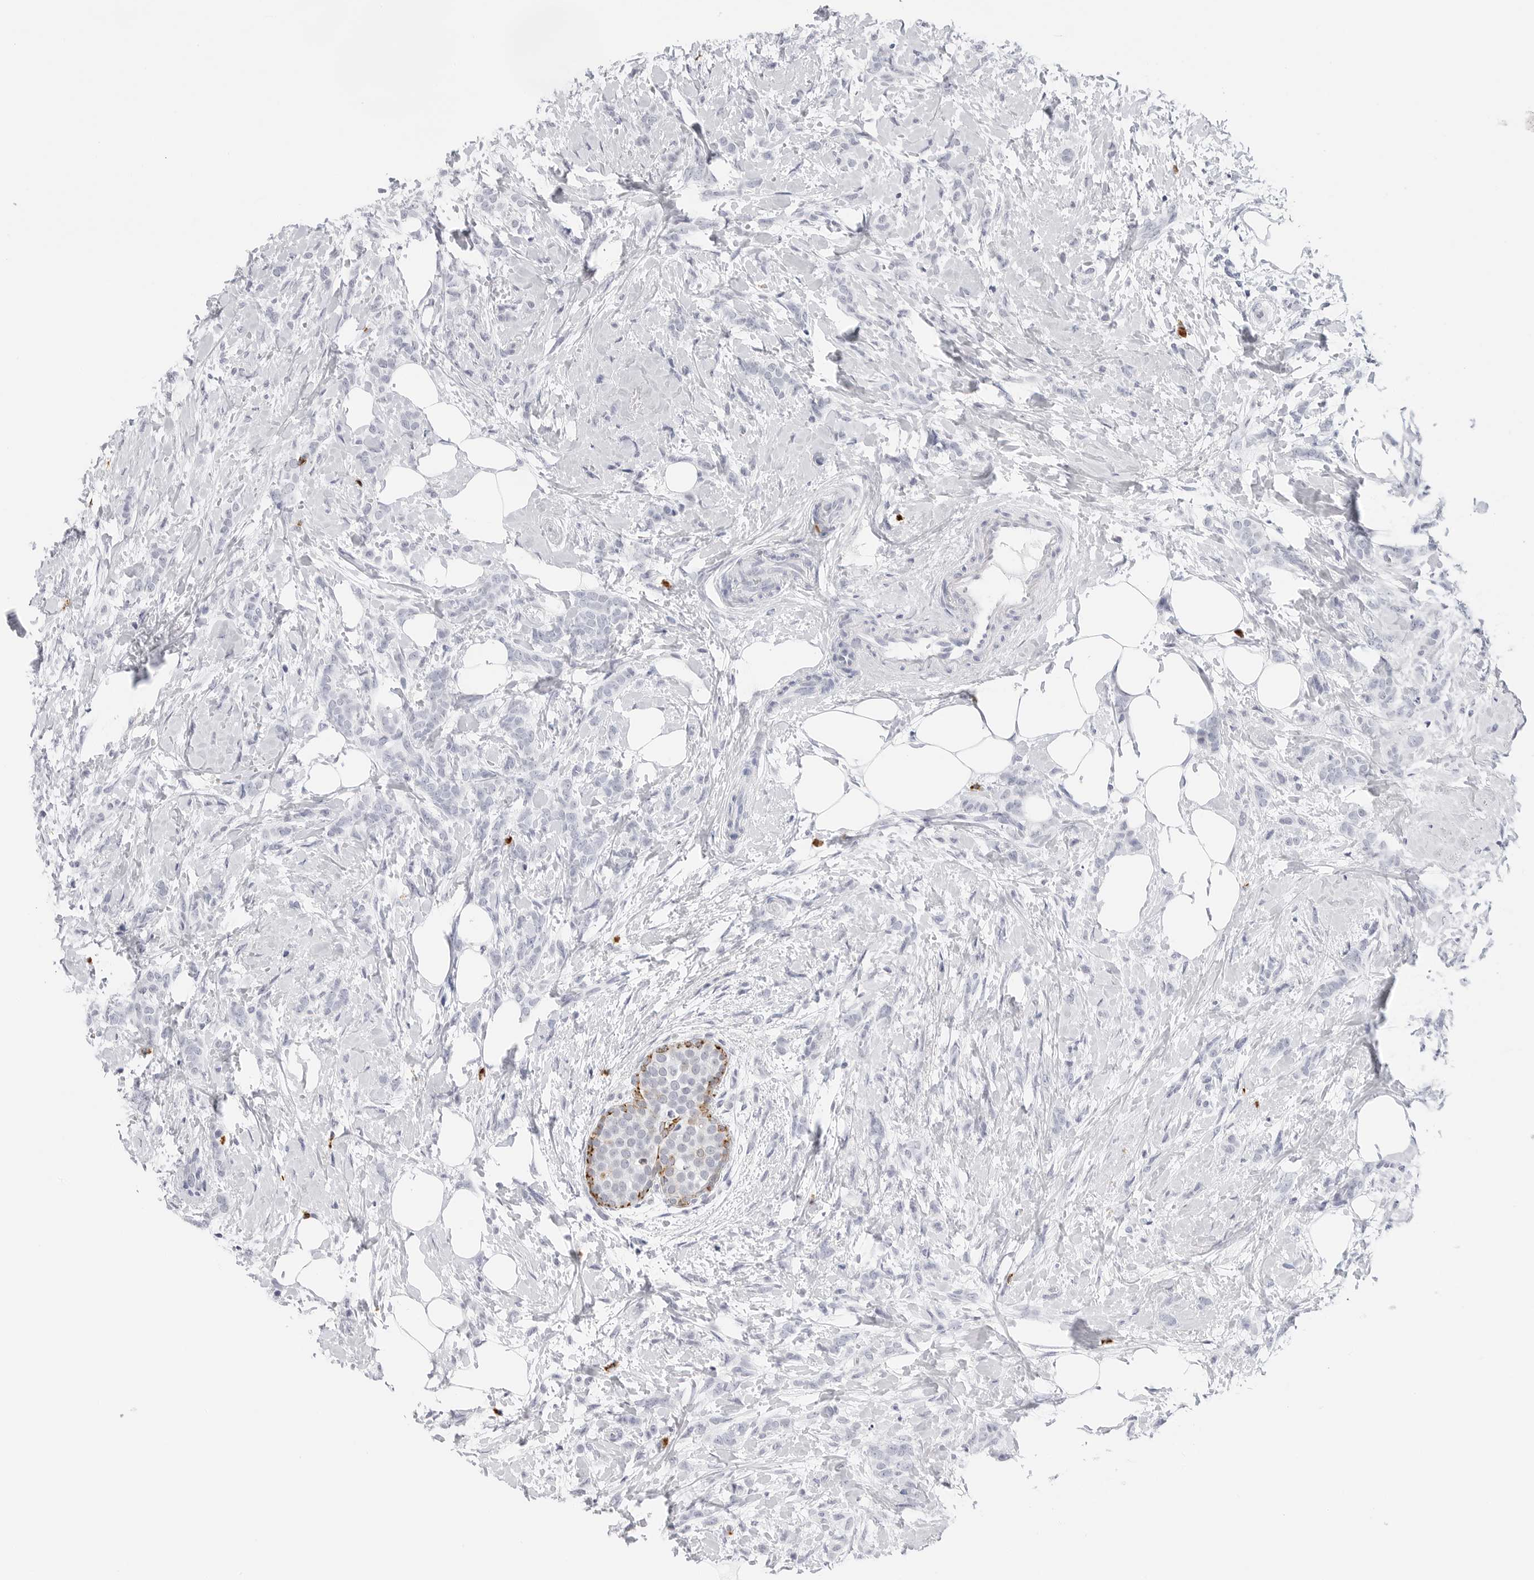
{"staining": {"intensity": "negative", "quantity": "none", "location": "none"}, "tissue": "breast cancer", "cell_type": "Tumor cells", "image_type": "cancer", "snomed": [{"axis": "morphology", "description": "Lobular carcinoma, in situ"}, {"axis": "morphology", "description": "Lobular carcinoma"}, {"axis": "topography", "description": "Breast"}], "caption": "Breast lobular carcinoma in situ was stained to show a protein in brown. There is no significant expression in tumor cells.", "gene": "HSPB7", "patient": {"sex": "female", "age": 41}}